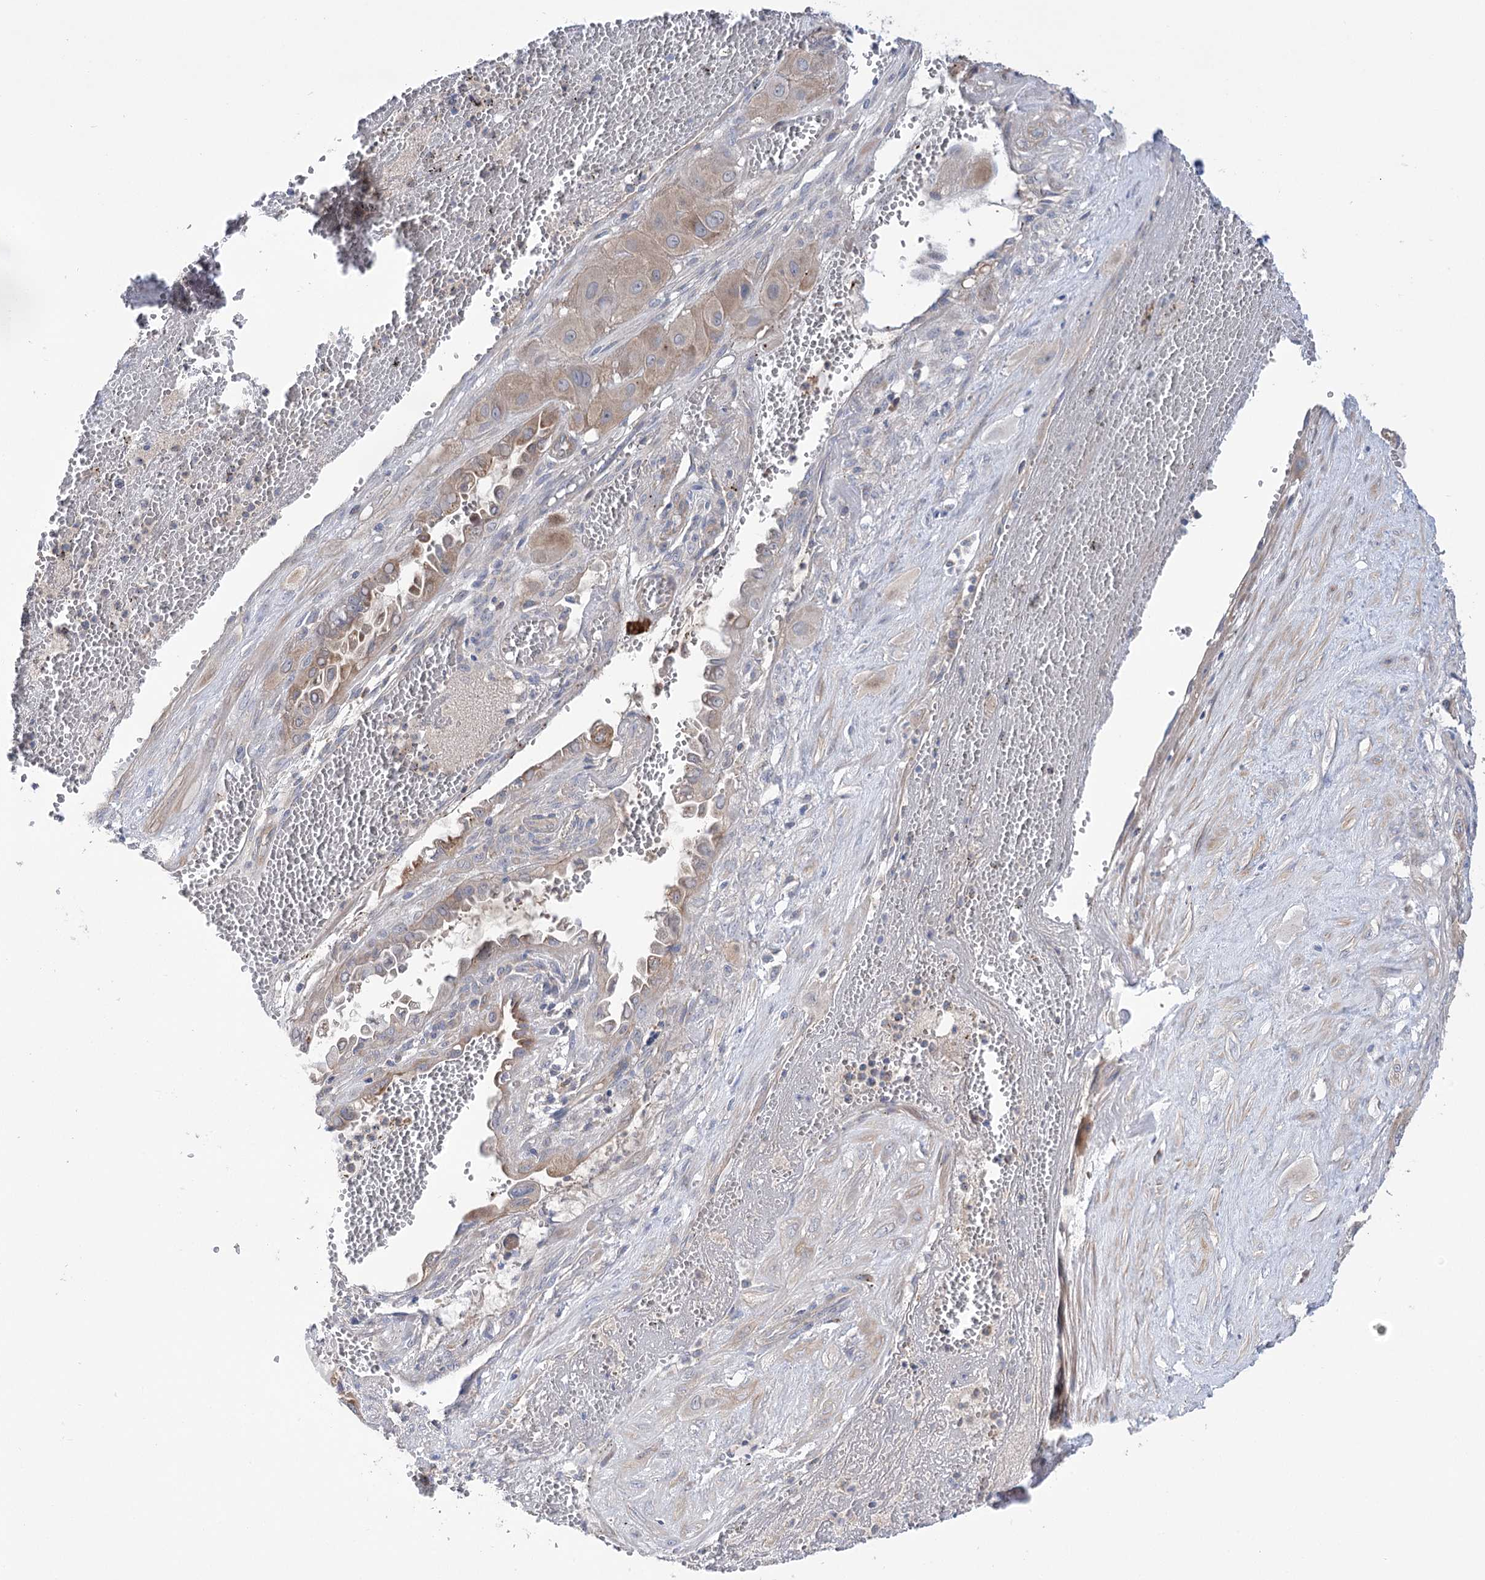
{"staining": {"intensity": "weak", "quantity": ">75%", "location": "cytoplasmic/membranous"}, "tissue": "cervical cancer", "cell_type": "Tumor cells", "image_type": "cancer", "snomed": [{"axis": "morphology", "description": "Squamous cell carcinoma, NOS"}, {"axis": "topography", "description": "Cervix"}], "caption": "Protein analysis of cervical cancer tissue shows weak cytoplasmic/membranous staining in approximately >75% of tumor cells.", "gene": "VPS37B", "patient": {"sex": "female", "age": 34}}